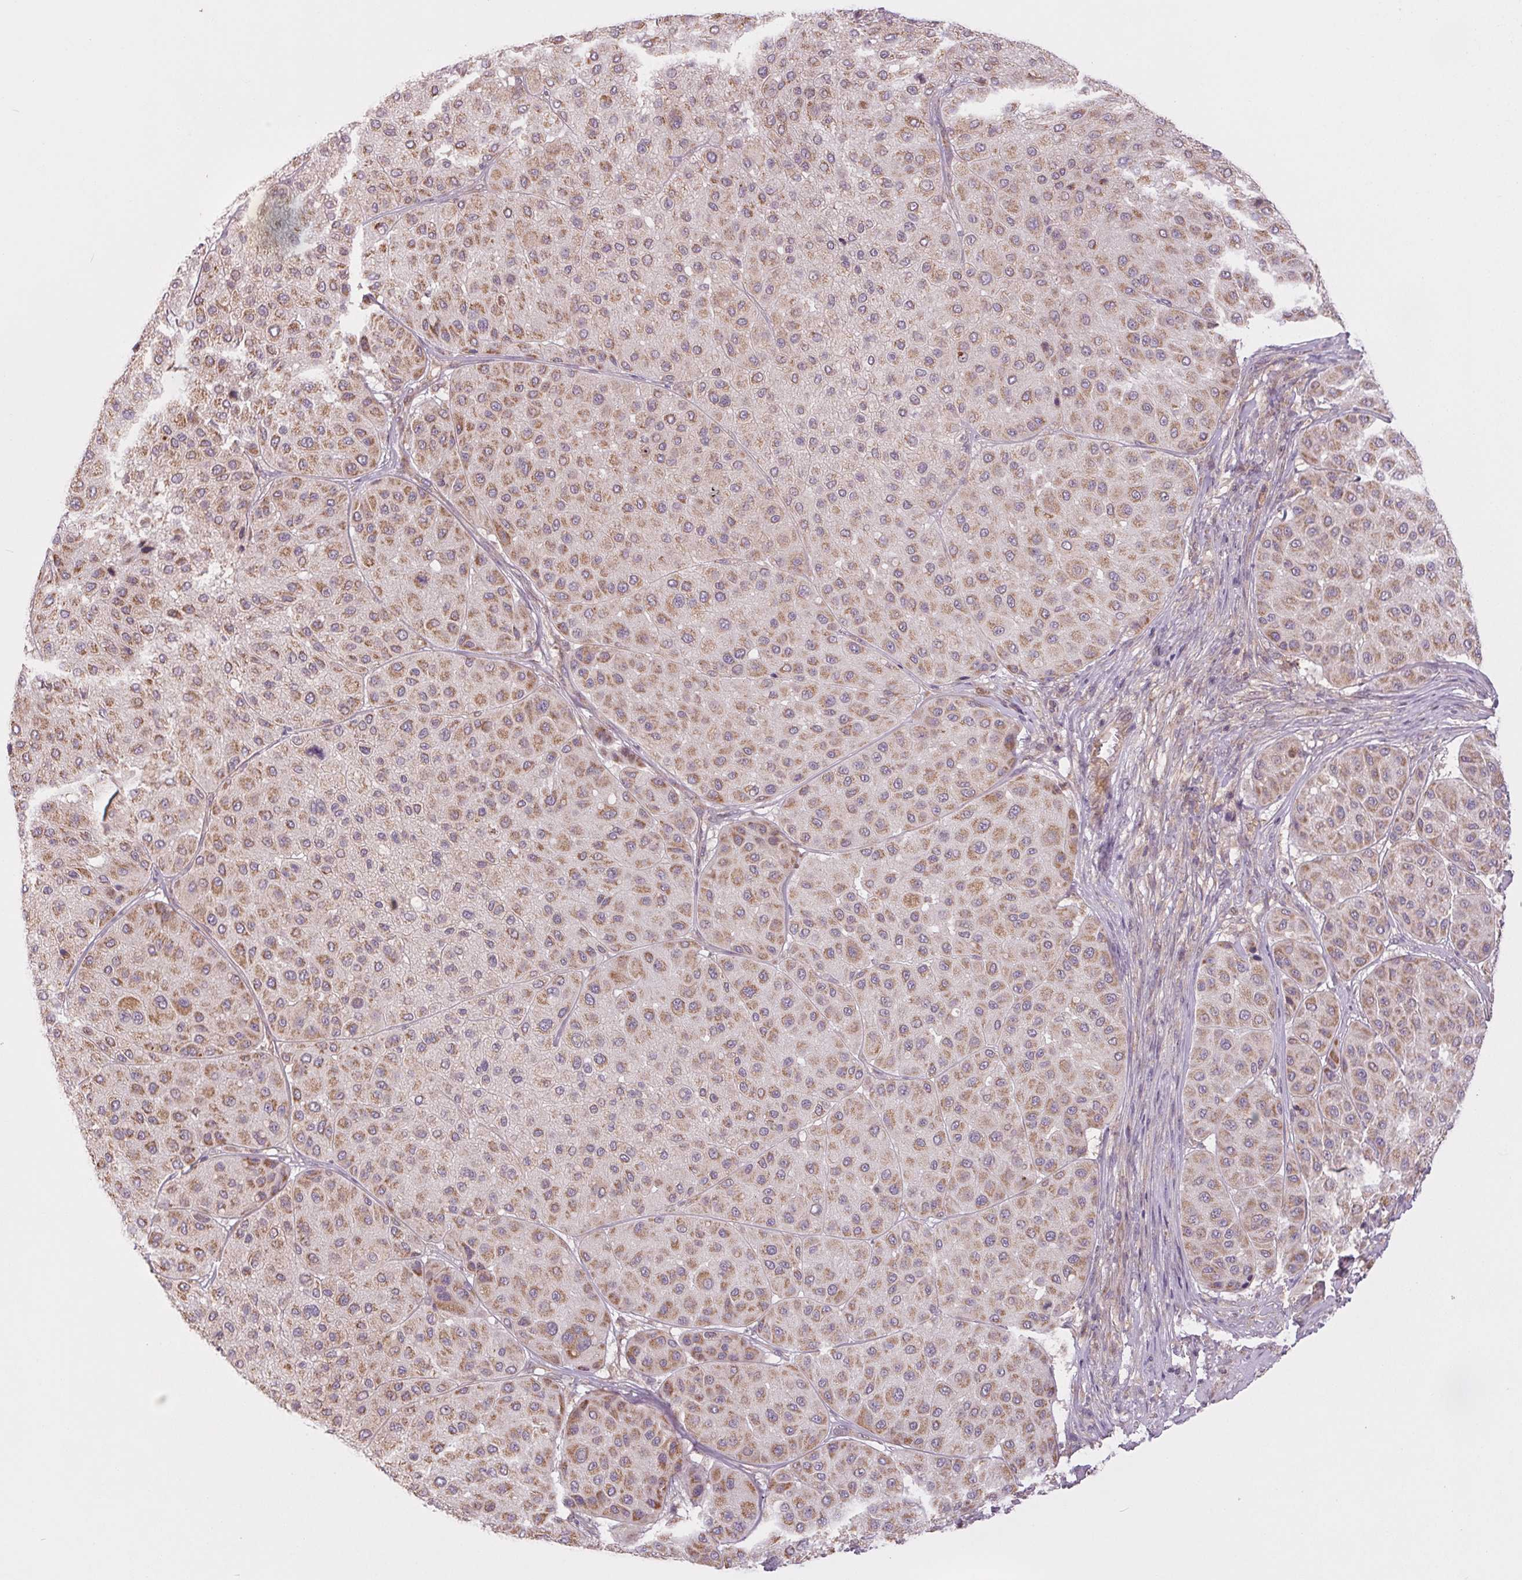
{"staining": {"intensity": "weak", "quantity": ">75%", "location": "cytoplasmic/membranous"}, "tissue": "melanoma", "cell_type": "Tumor cells", "image_type": "cancer", "snomed": [{"axis": "morphology", "description": "Malignant melanoma, Metastatic site"}, {"axis": "topography", "description": "Smooth muscle"}], "caption": "An image showing weak cytoplasmic/membranous expression in about >75% of tumor cells in melanoma, as visualized by brown immunohistochemical staining.", "gene": "MAP3K5", "patient": {"sex": "male", "age": 41}}